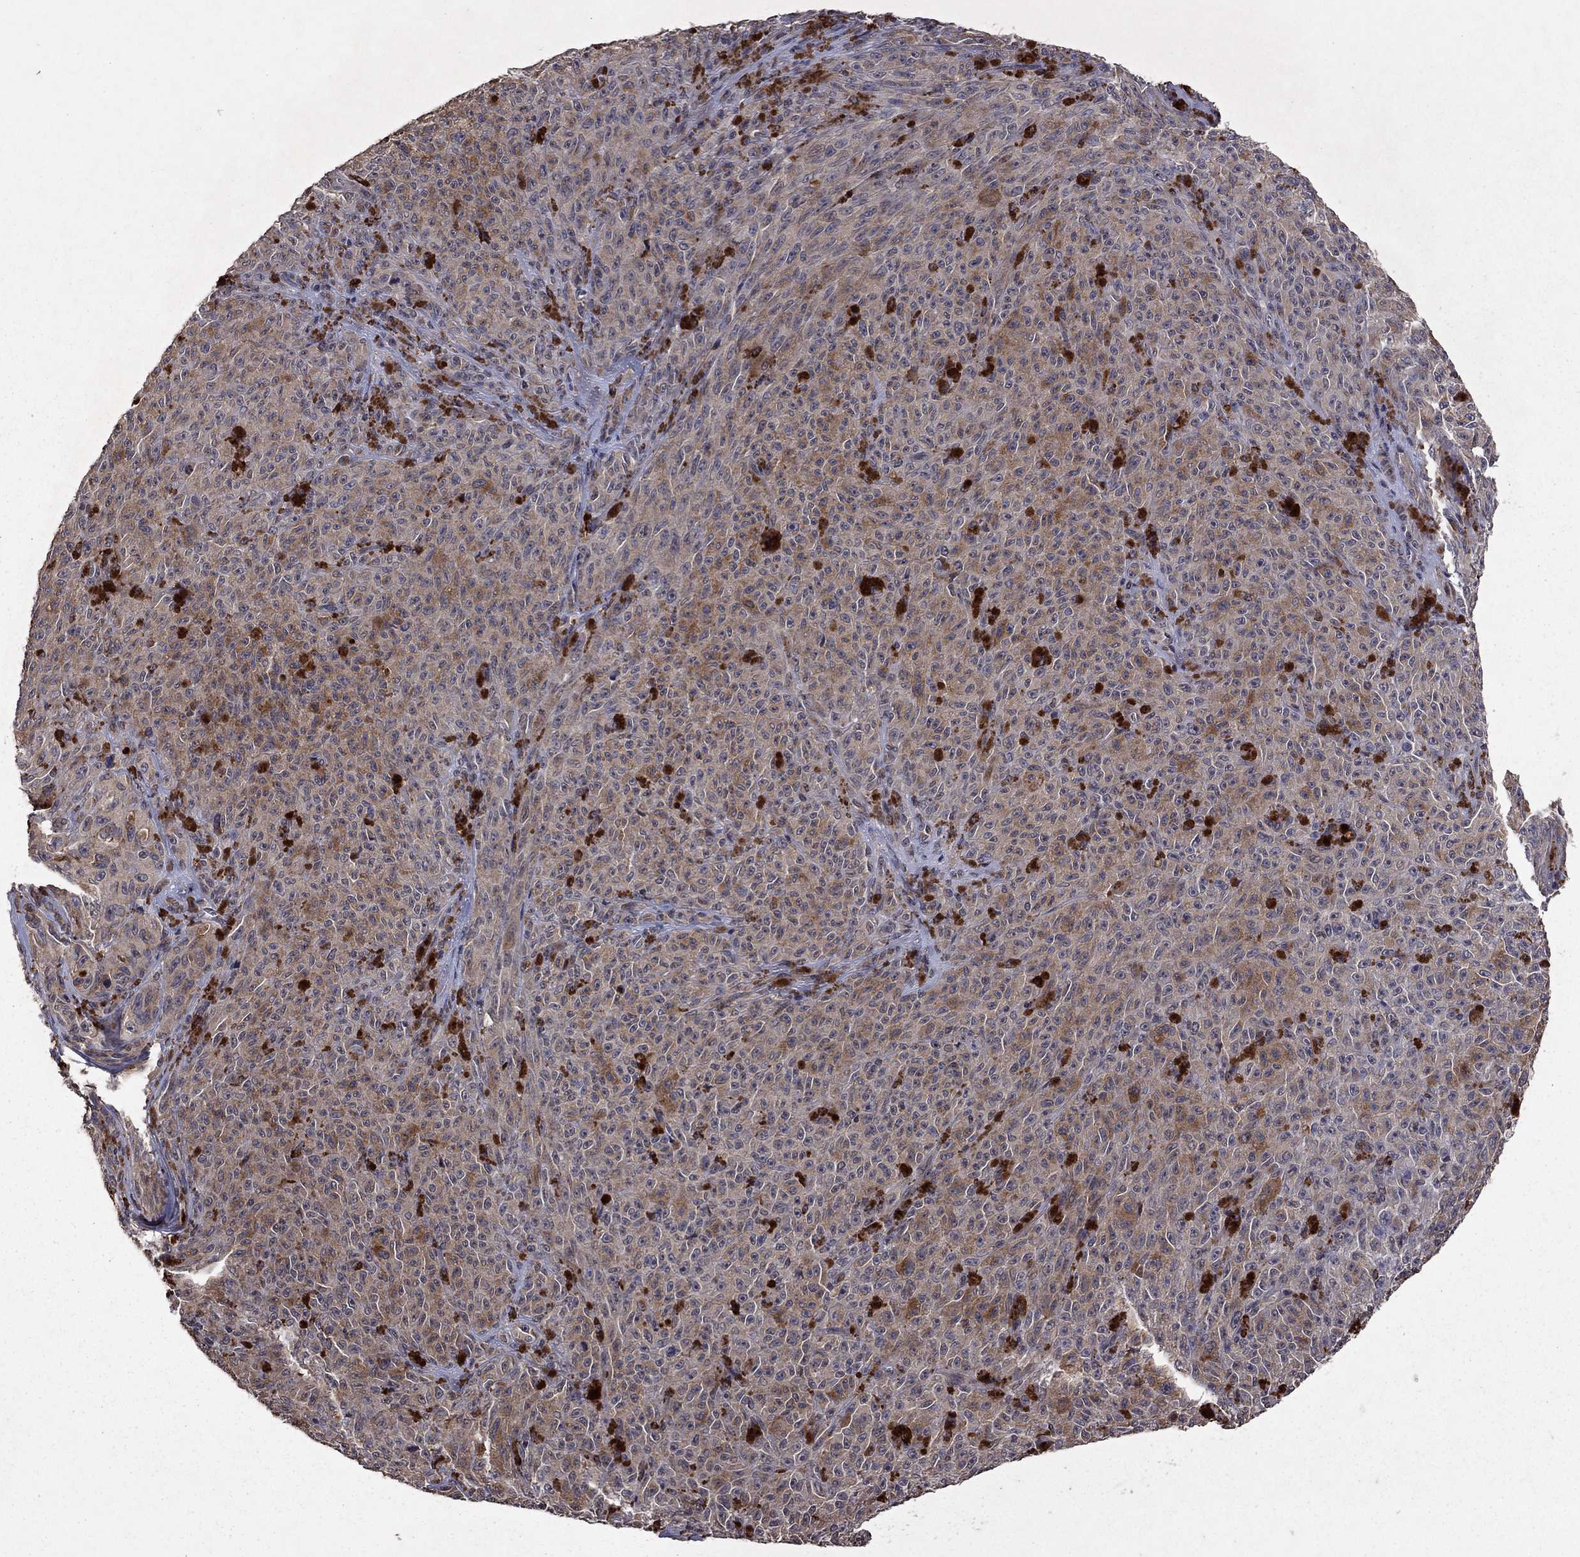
{"staining": {"intensity": "weak", "quantity": "25%-75%", "location": "cytoplasmic/membranous"}, "tissue": "melanoma", "cell_type": "Tumor cells", "image_type": "cancer", "snomed": [{"axis": "morphology", "description": "Malignant melanoma, NOS"}, {"axis": "topography", "description": "Skin"}], "caption": "Weak cytoplasmic/membranous protein expression is appreciated in approximately 25%-75% of tumor cells in malignant melanoma. (DAB (3,3'-diaminobenzidine) IHC, brown staining for protein, blue staining for nuclei).", "gene": "NLGN1", "patient": {"sex": "female", "age": 82}}